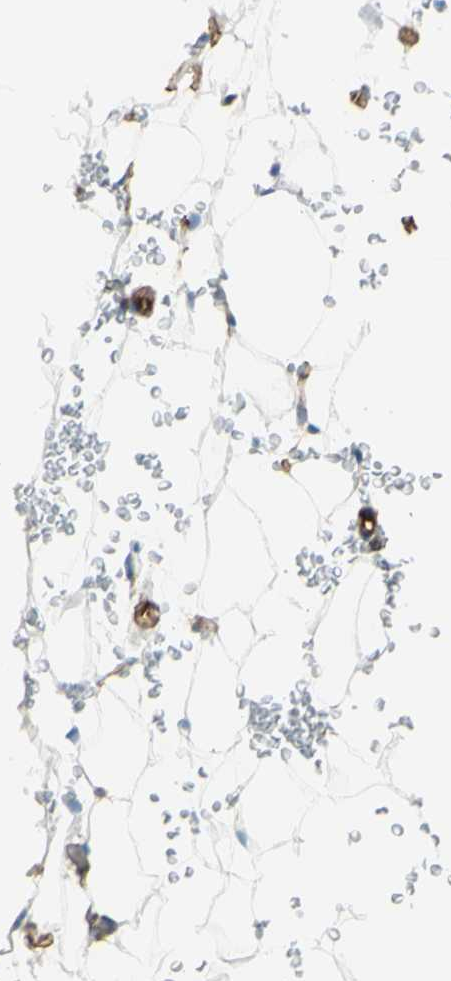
{"staining": {"intensity": "negative", "quantity": "none", "location": "none"}, "tissue": "adipose tissue", "cell_type": "Adipocytes", "image_type": "normal", "snomed": [{"axis": "morphology", "description": "Normal tissue, NOS"}, {"axis": "topography", "description": "Peripheral nerve tissue"}], "caption": "Immunohistochemistry (IHC) histopathology image of normal human adipose tissue stained for a protein (brown), which demonstrates no staining in adipocytes.", "gene": "PTH2R", "patient": {"sex": "male", "age": 70}}